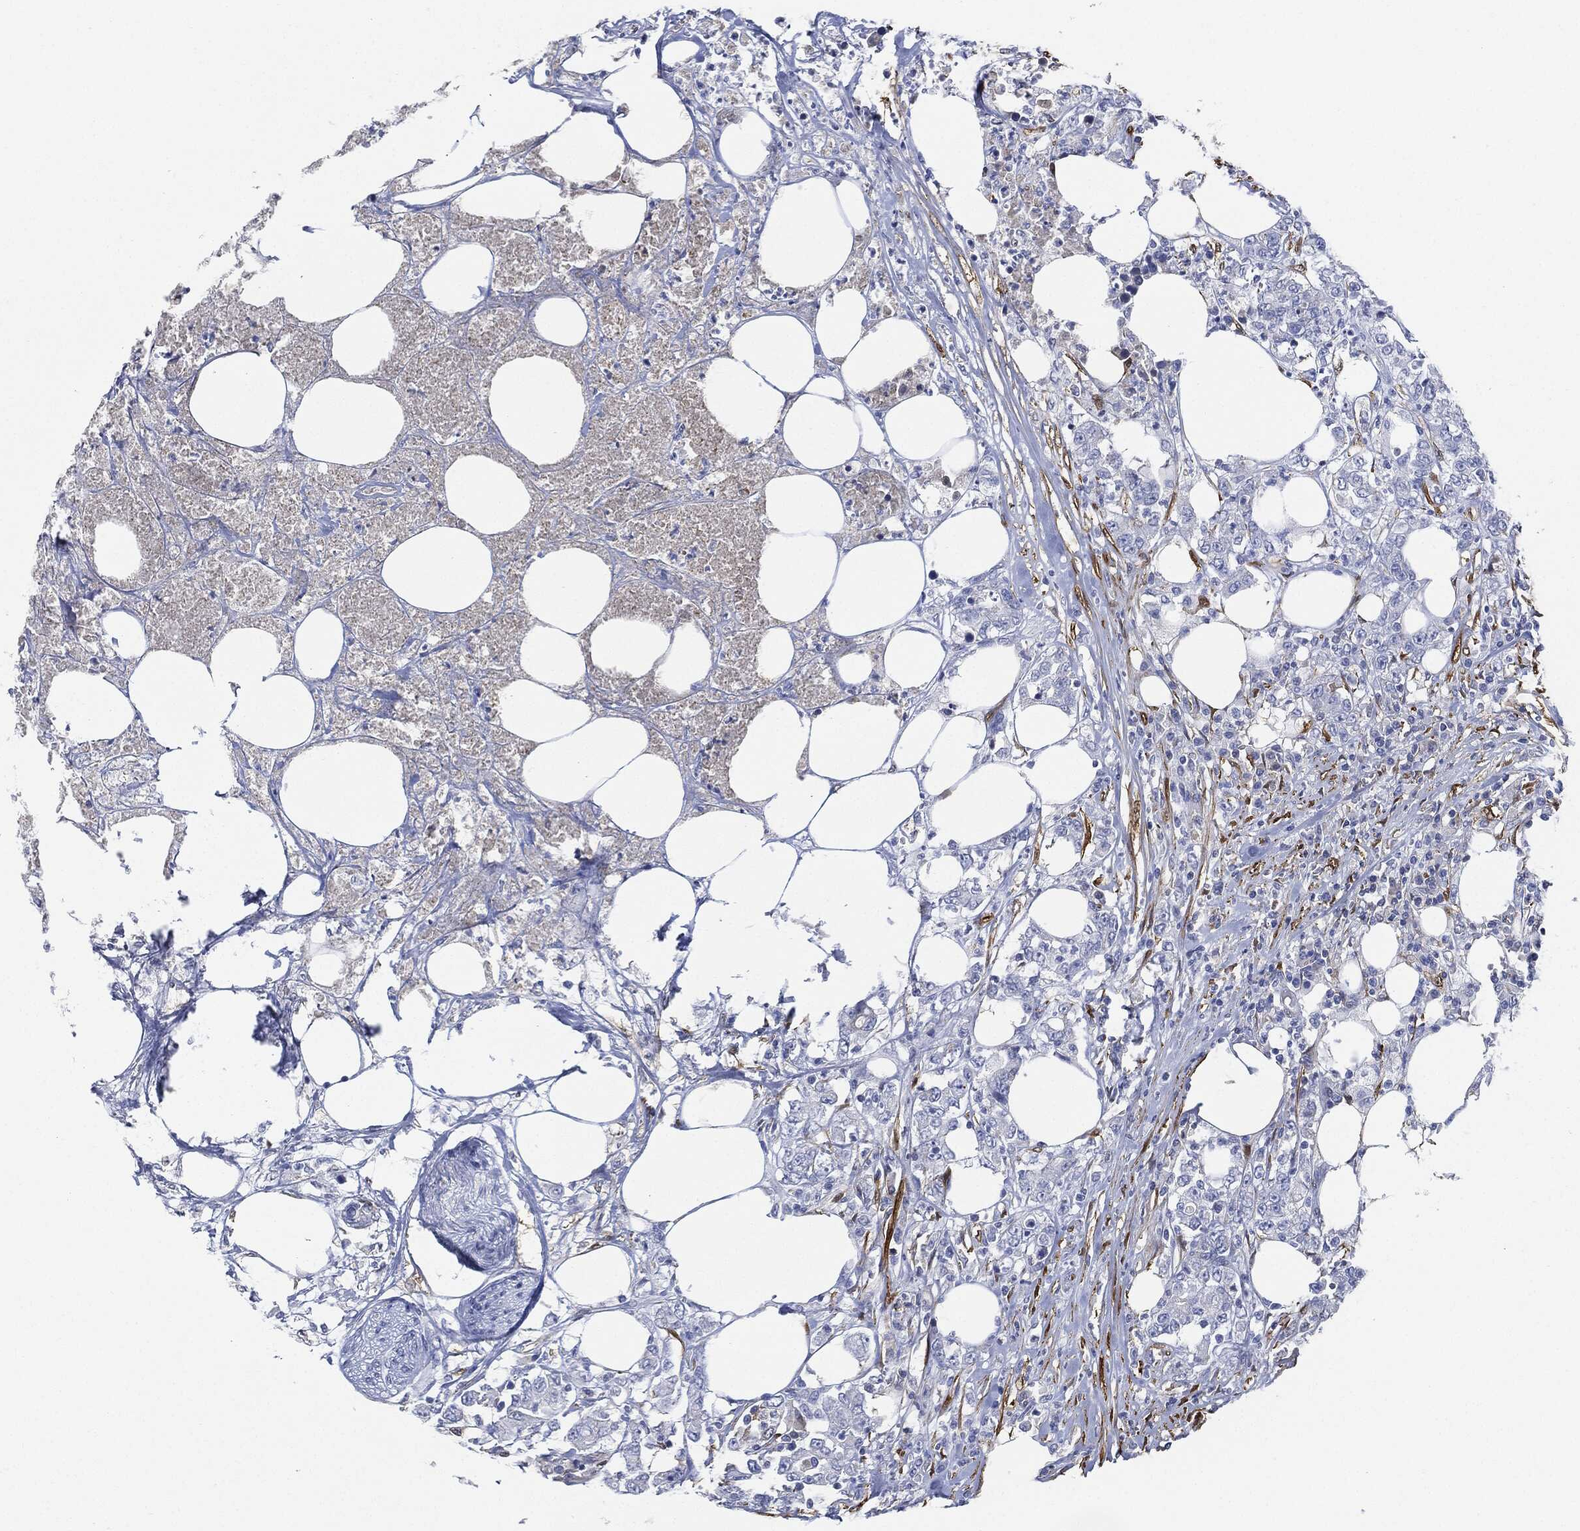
{"staining": {"intensity": "negative", "quantity": "none", "location": "none"}, "tissue": "colorectal cancer", "cell_type": "Tumor cells", "image_type": "cancer", "snomed": [{"axis": "morphology", "description": "Adenocarcinoma, NOS"}, {"axis": "topography", "description": "Colon"}], "caption": "DAB immunohistochemical staining of colorectal cancer (adenocarcinoma) shows no significant positivity in tumor cells. (DAB immunohistochemistry (IHC) visualized using brightfield microscopy, high magnification).", "gene": "TAGLN", "patient": {"sex": "female", "age": 48}}